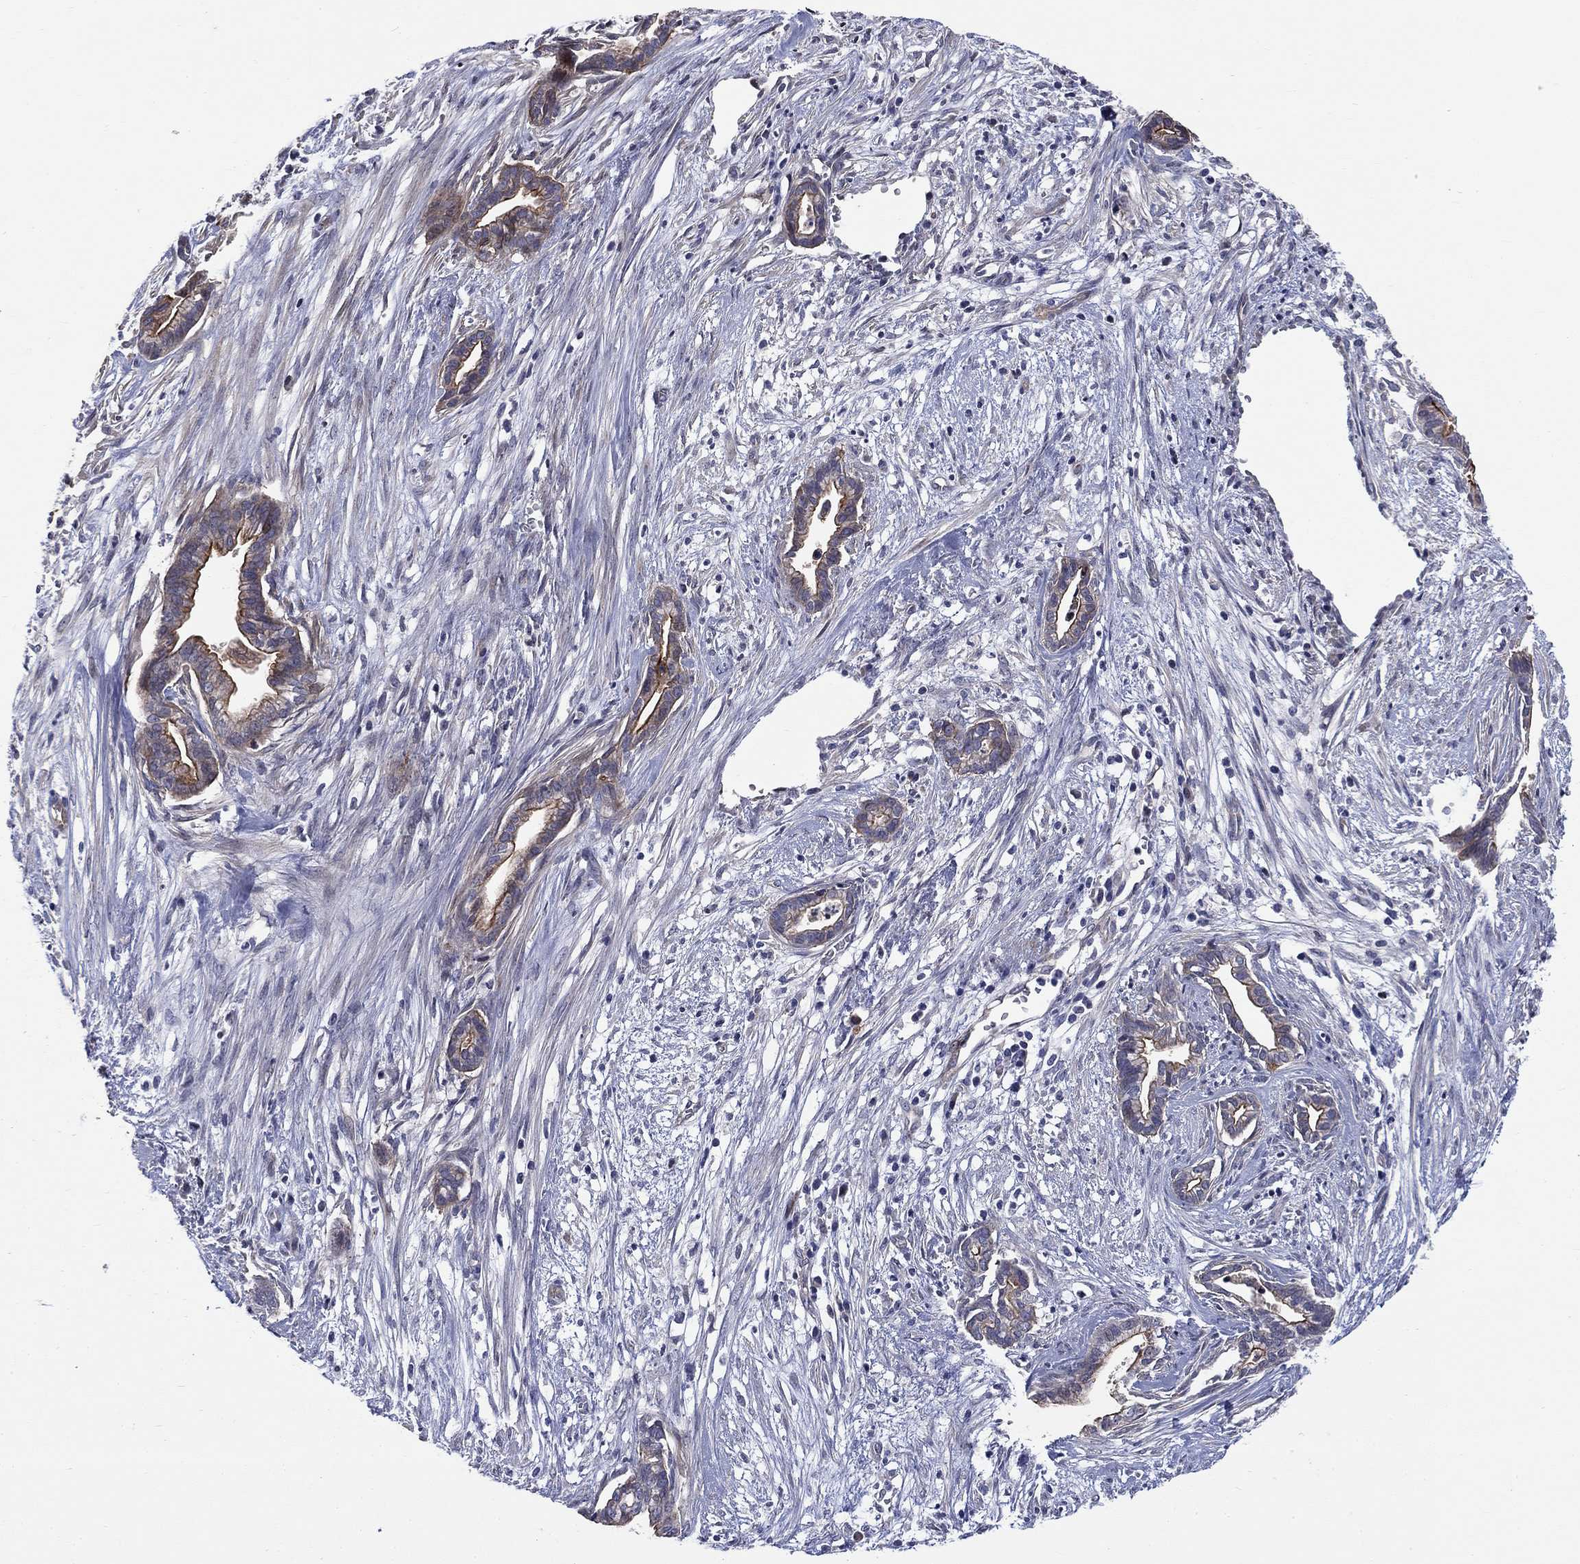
{"staining": {"intensity": "strong", "quantity": "<25%", "location": "cytoplasmic/membranous"}, "tissue": "cervical cancer", "cell_type": "Tumor cells", "image_type": "cancer", "snomed": [{"axis": "morphology", "description": "Adenocarcinoma, NOS"}, {"axis": "topography", "description": "Cervix"}], "caption": "This is a histology image of immunohistochemistry staining of cervical cancer, which shows strong positivity in the cytoplasmic/membranous of tumor cells.", "gene": "SLC1A1", "patient": {"sex": "female", "age": 62}}